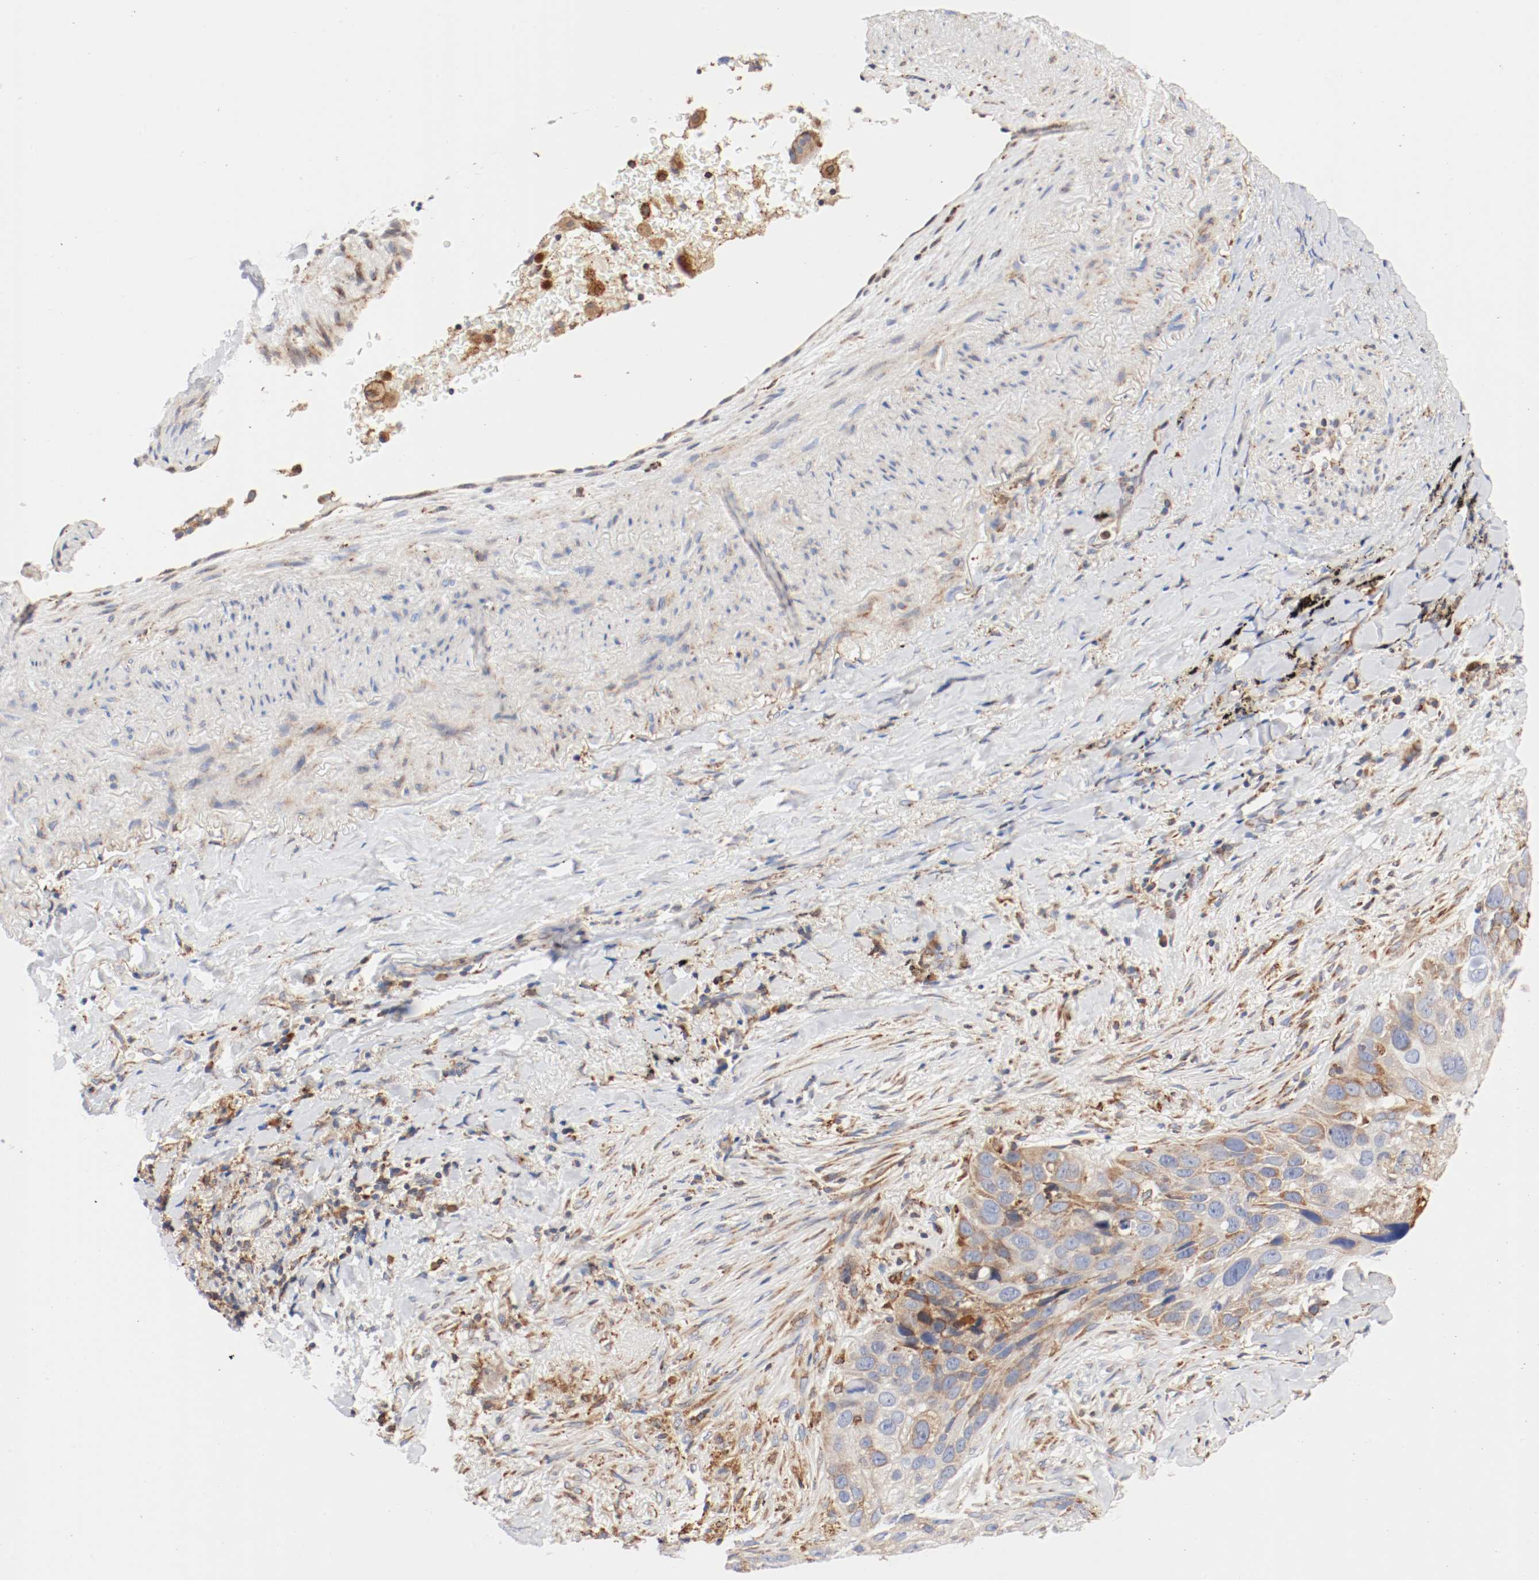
{"staining": {"intensity": "moderate", "quantity": ">75%", "location": "cytoplasmic/membranous"}, "tissue": "lung cancer", "cell_type": "Tumor cells", "image_type": "cancer", "snomed": [{"axis": "morphology", "description": "Squamous cell carcinoma, NOS"}, {"axis": "topography", "description": "Lung"}], "caption": "Lung squamous cell carcinoma tissue displays moderate cytoplasmic/membranous expression in approximately >75% of tumor cells", "gene": "PDPK1", "patient": {"sex": "male", "age": 54}}